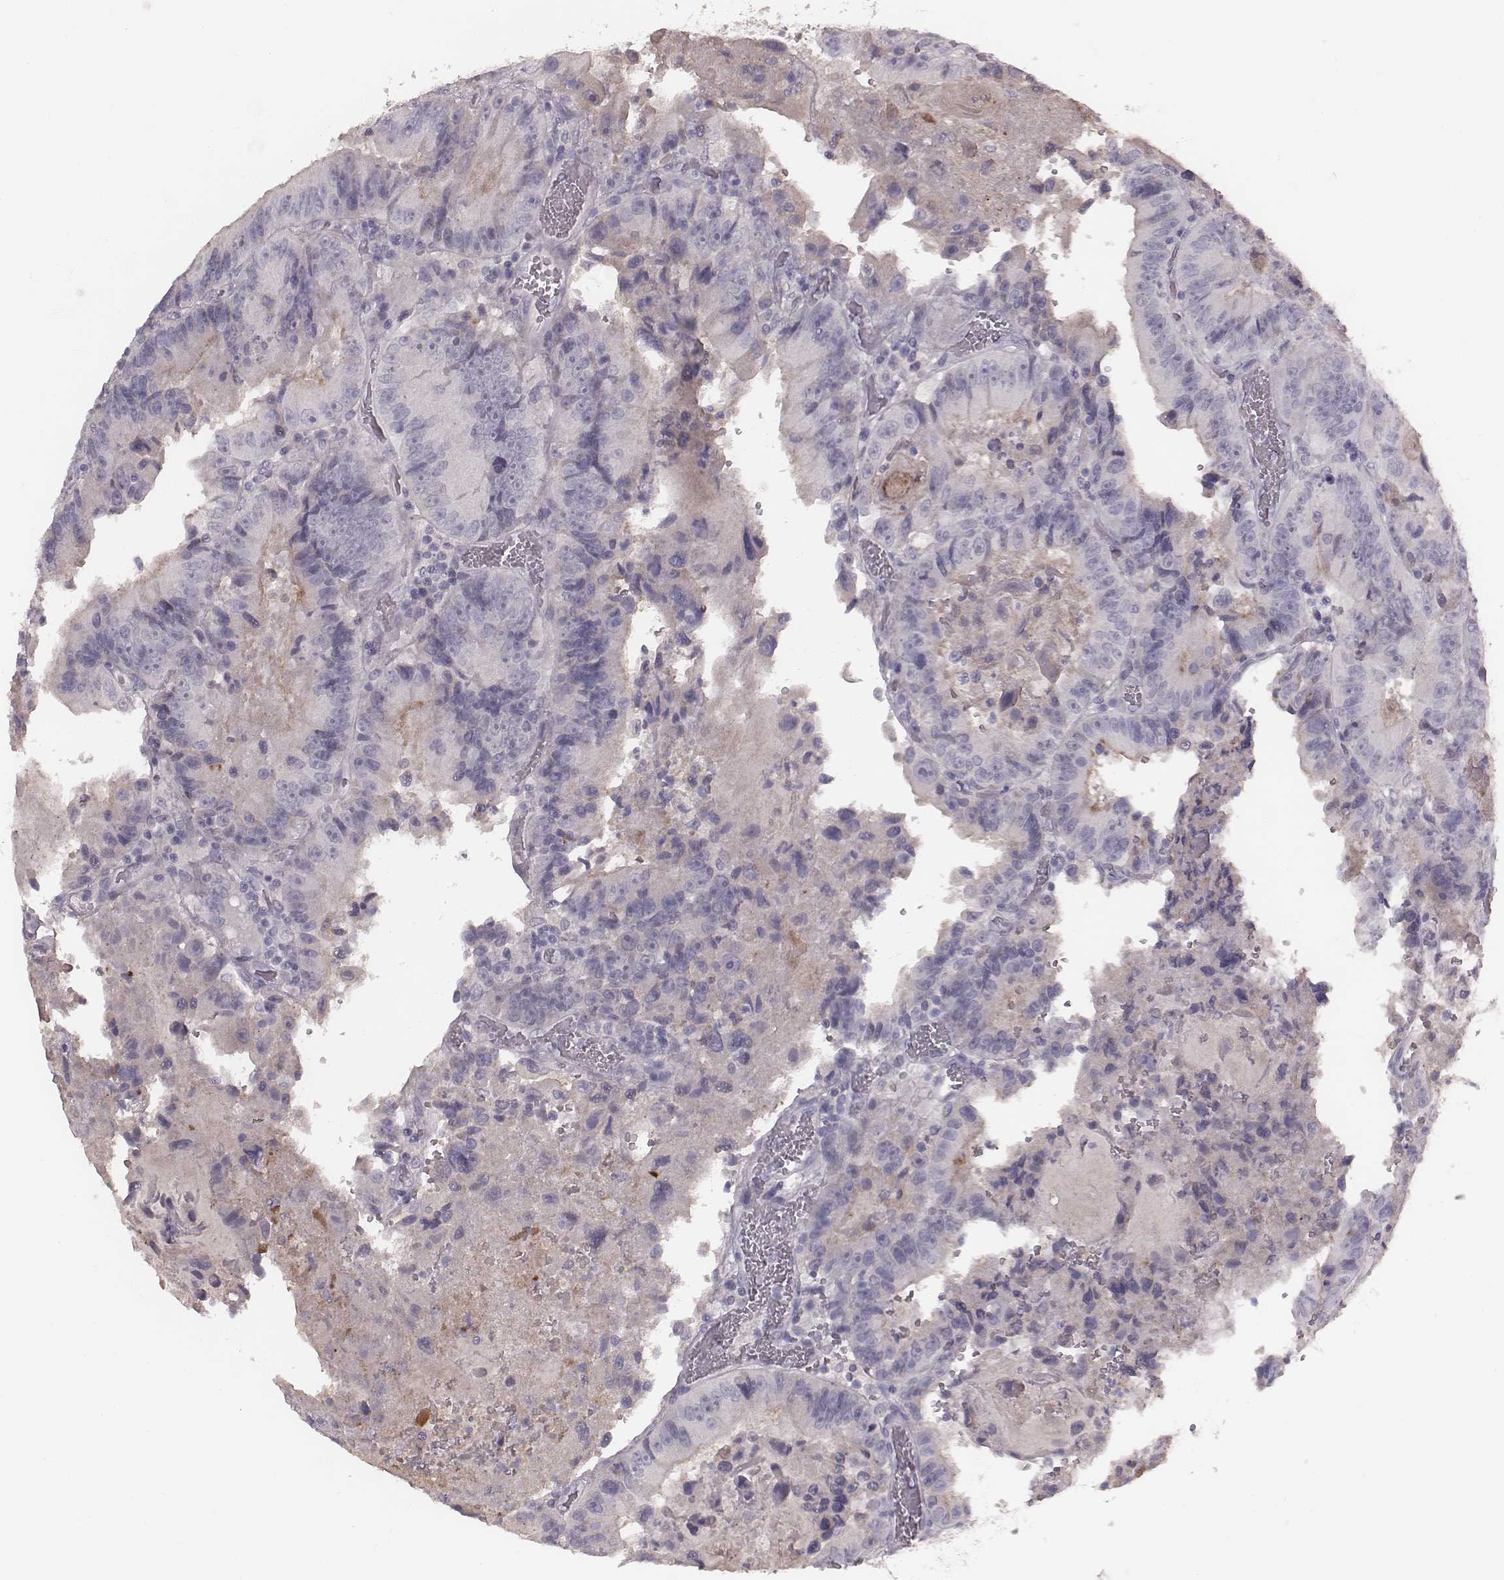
{"staining": {"intensity": "negative", "quantity": "none", "location": "none"}, "tissue": "colorectal cancer", "cell_type": "Tumor cells", "image_type": "cancer", "snomed": [{"axis": "morphology", "description": "Adenocarcinoma, NOS"}, {"axis": "topography", "description": "Colon"}], "caption": "A high-resolution photomicrograph shows IHC staining of colorectal cancer, which shows no significant positivity in tumor cells.", "gene": "CFTR", "patient": {"sex": "female", "age": 86}}